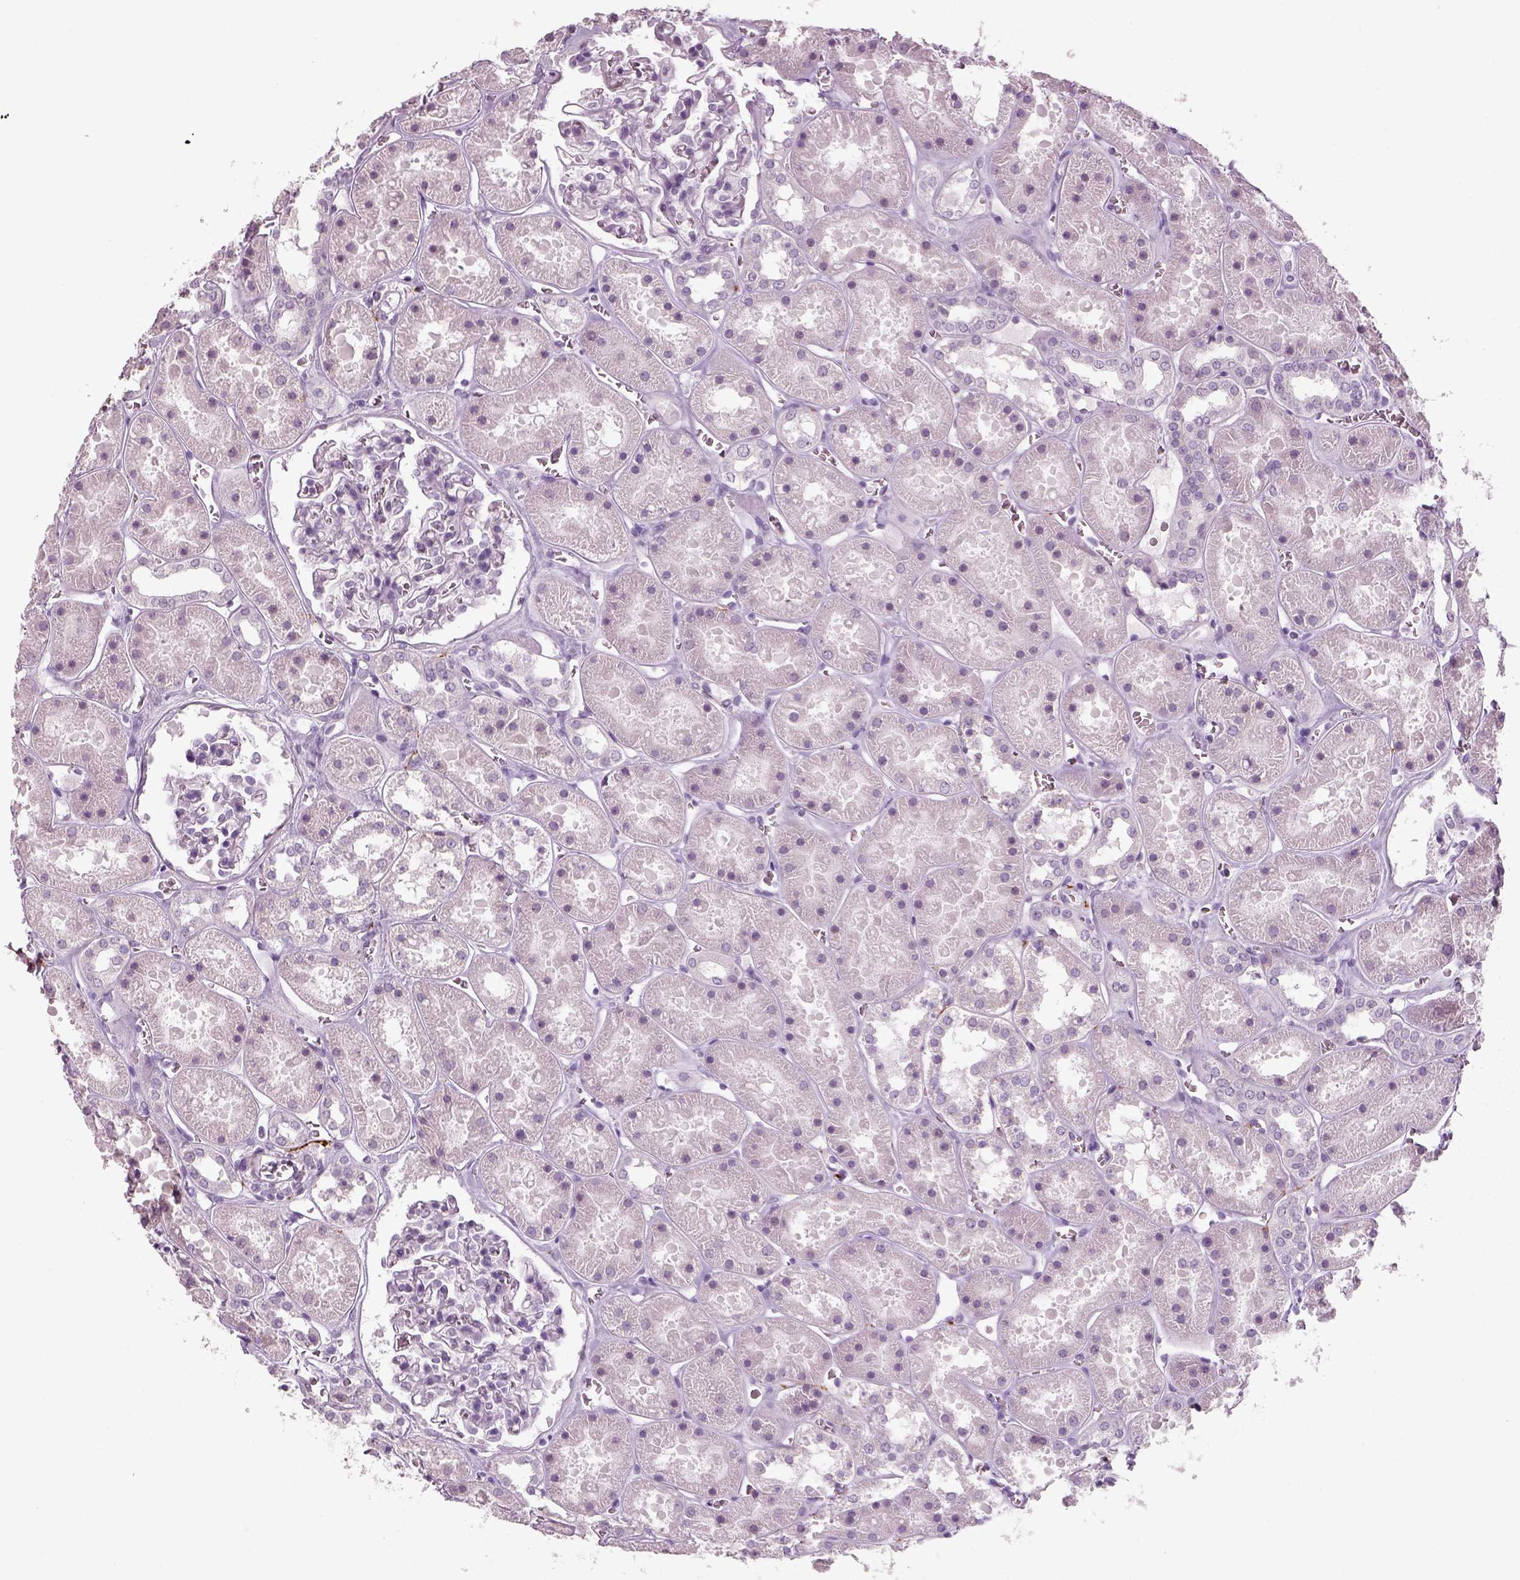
{"staining": {"intensity": "negative", "quantity": "none", "location": "none"}, "tissue": "kidney", "cell_type": "Cells in glomeruli", "image_type": "normal", "snomed": [{"axis": "morphology", "description": "Normal tissue, NOS"}, {"axis": "topography", "description": "Kidney"}], "caption": "A high-resolution image shows immunohistochemistry staining of normal kidney, which demonstrates no significant expression in cells in glomeruli.", "gene": "SLC6A2", "patient": {"sex": "female", "age": 41}}